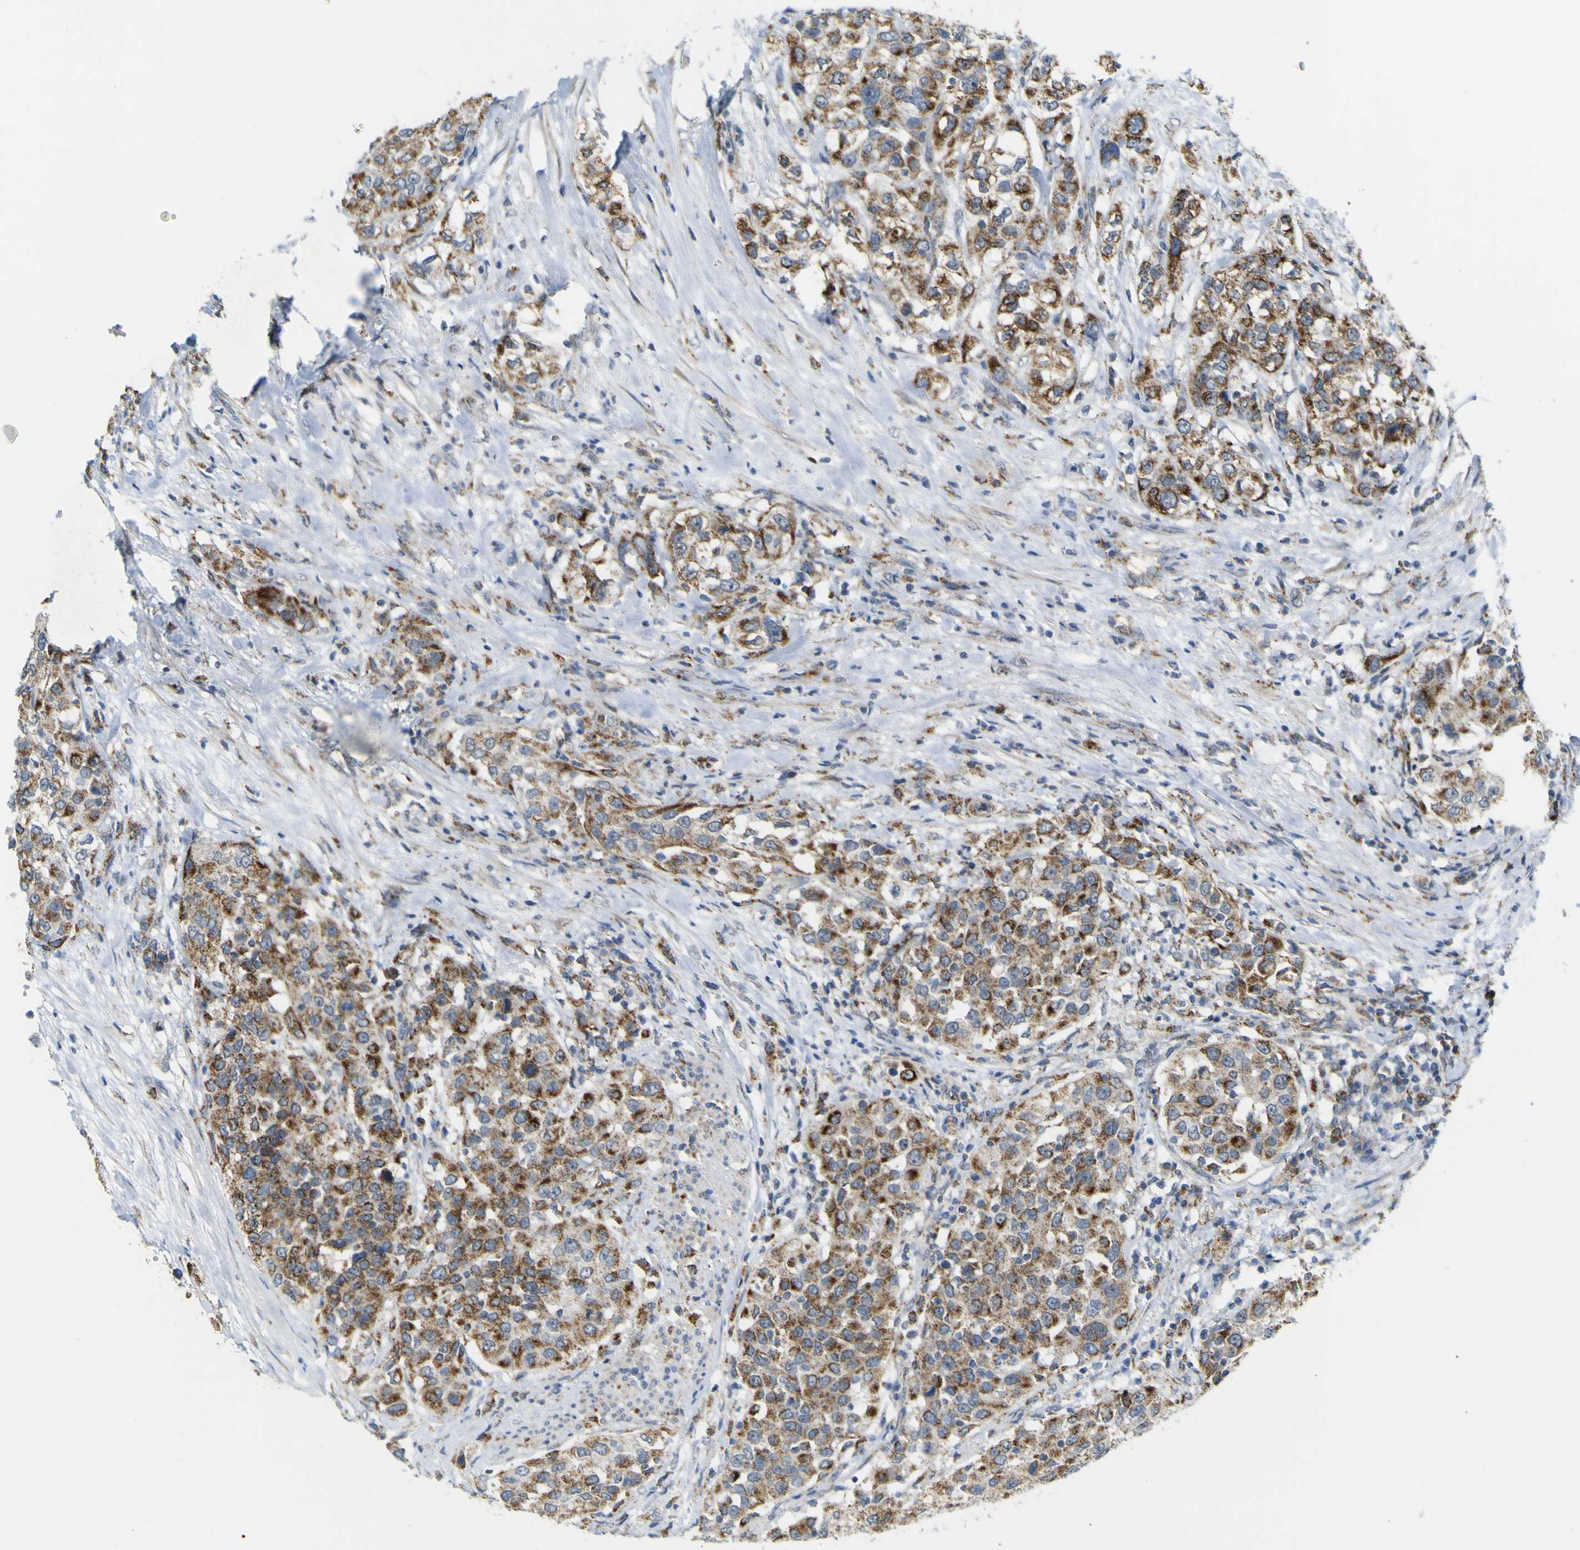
{"staining": {"intensity": "moderate", "quantity": ">75%", "location": "cytoplasmic/membranous"}, "tissue": "urothelial cancer", "cell_type": "Tumor cells", "image_type": "cancer", "snomed": [{"axis": "morphology", "description": "Urothelial carcinoma, High grade"}, {"axis": "topography", "description": "Urinary bladder"}], "caption": "Tumor cells display moderate cytoplasmic/membranous expression in about >75% of cells in urothelial cancer.", "gene": "ACBD5", "patient": {"sex": "female", "age": 80}}